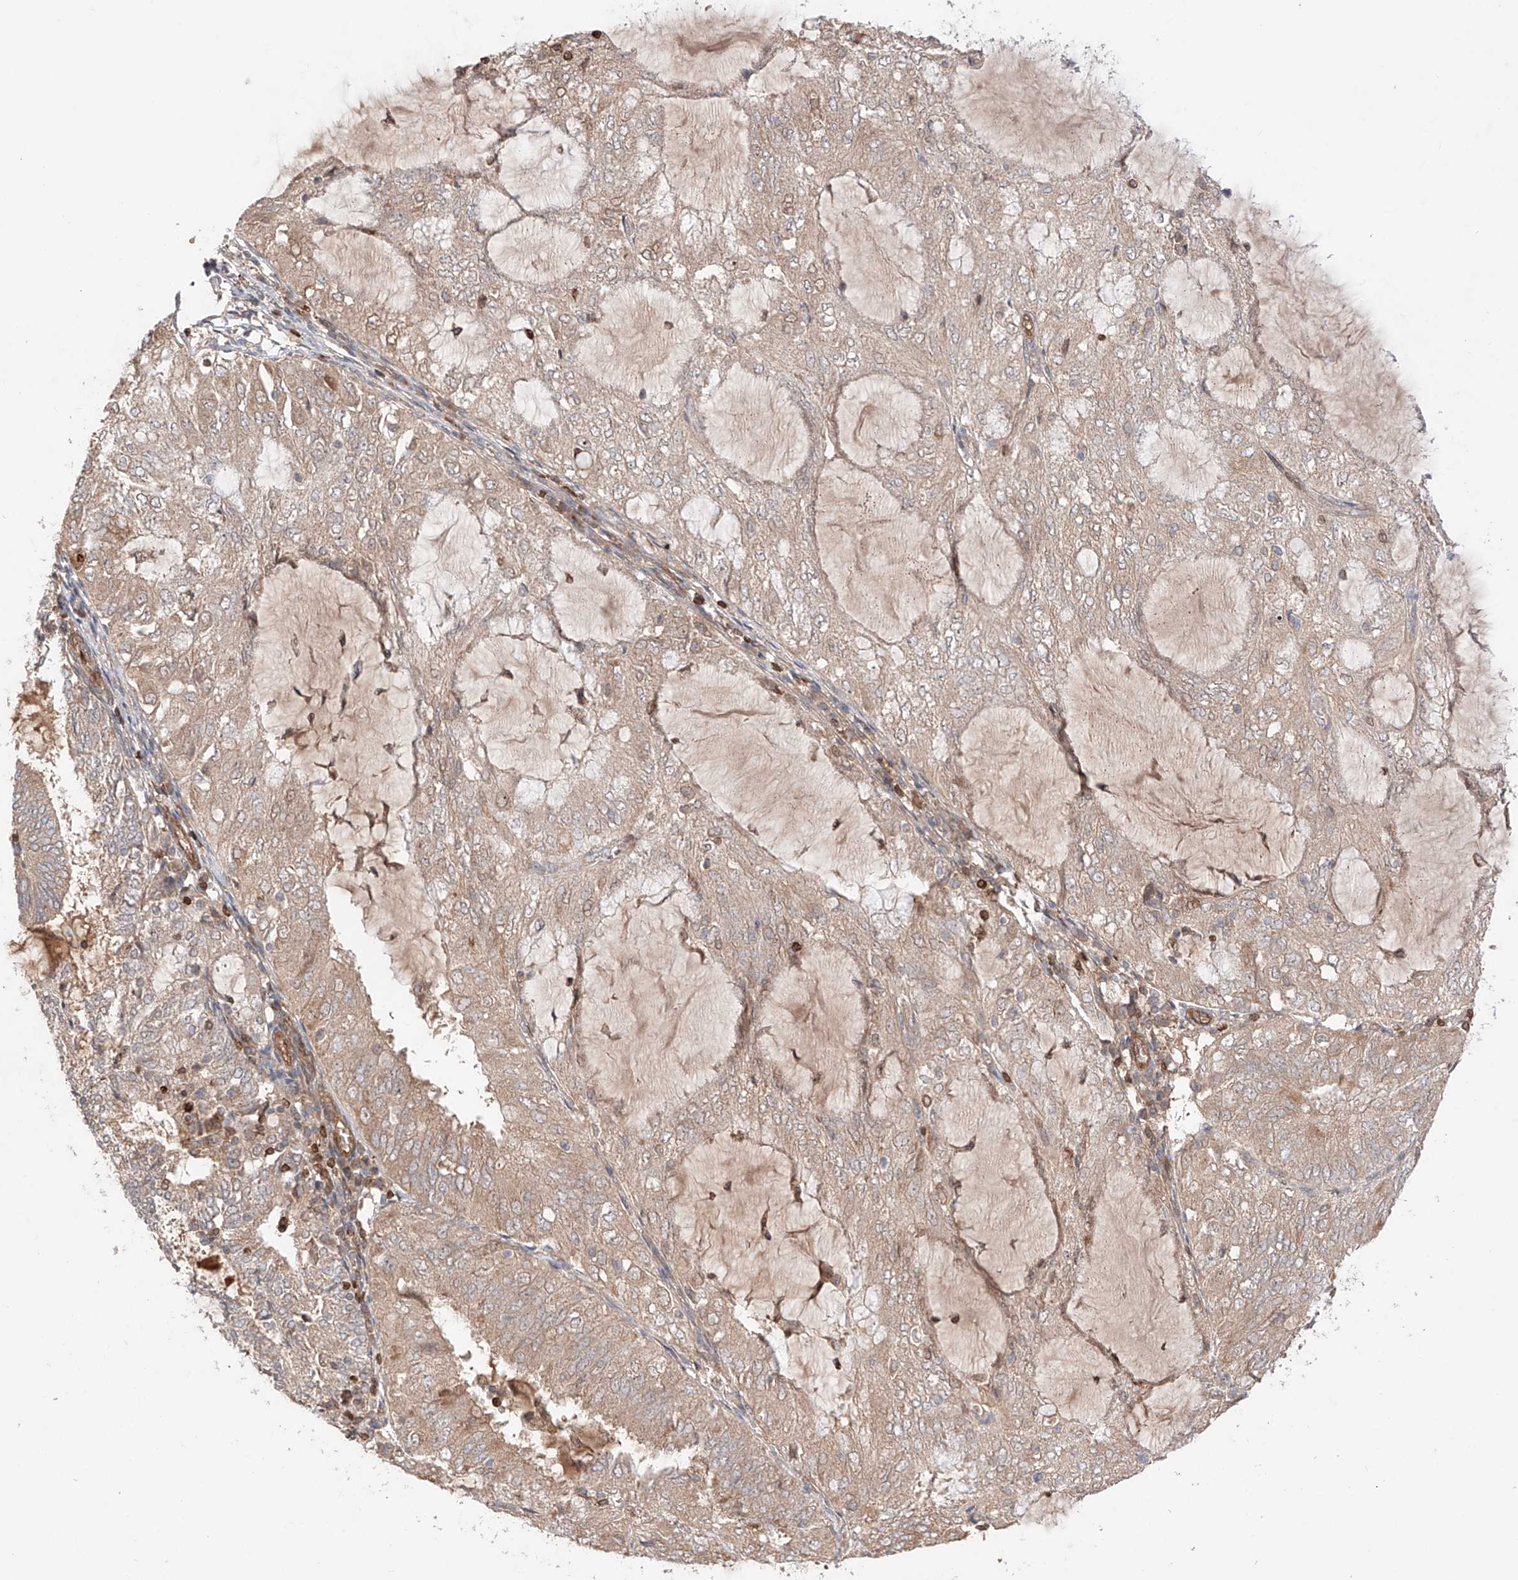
{"staining": {"intensity": "weak", "quantity": "25%-75%", "location": "cytoplasmic/membranous"}, "tissue": "endometrial cancer", "cell_type": "Tumor cells", "image_type": "cancer", "snomed": [{"axis": "morphology", "description": "Adenocarcinoma, NOS"}, {"axis": "topography", "description": "Endometrium"}], "caption": "Tumor cells display weak cytoplasmic/membranous staining in approximately 25%-75% of cells in adenocarcinoma (endometrial).", "gene": "IGSF22", "patient": {"sex": "female", "age": 81}}